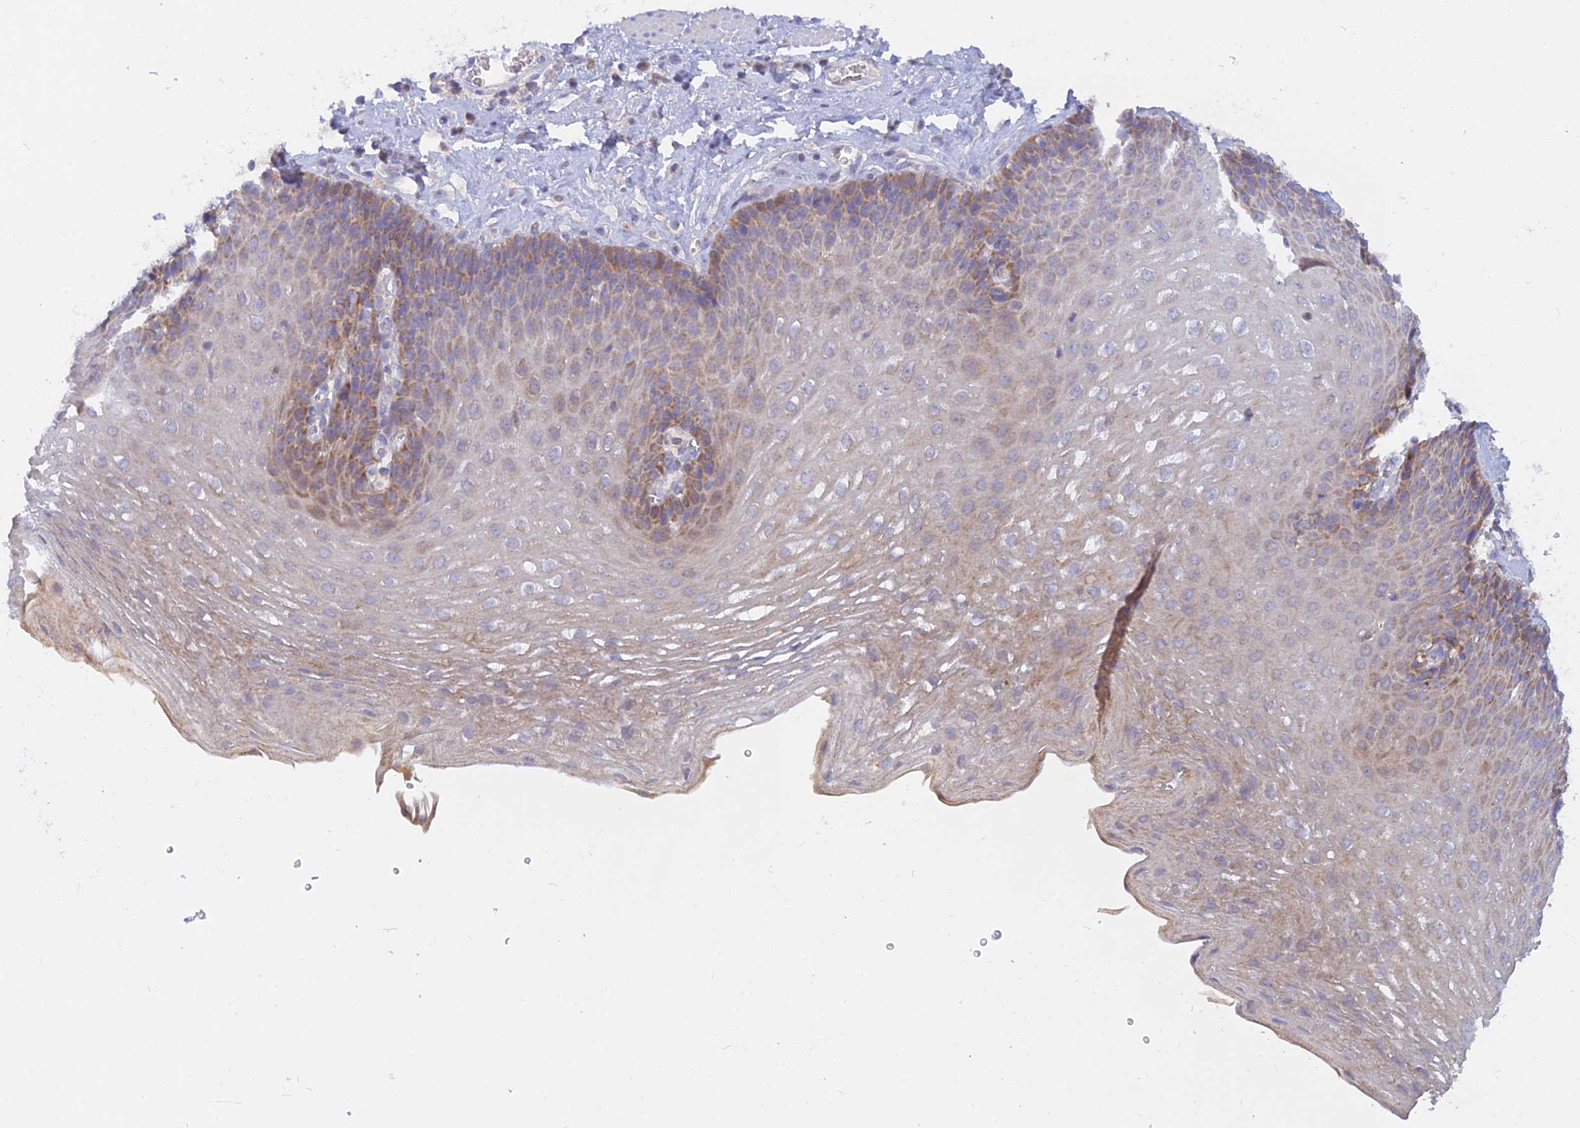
{"staining": {"intensity": "moderate", "quantity": "<25%", "location": "cytoplasmic/membranous"}, "tissue": "esophagus", "cell_type": "Squamous epithelial cells", "image_type": "normal", "snomed": [{"axis": "morphology", "description": "Normal tissue, NOS"}, {"axis": "topography", "description": "Esophagus"}], "caption": "Immunohistochemical staining of benign esophagus demonstrates <25% levels of moderate cytoplasmic/membranous protein staining in approximately <25% of squamous epithelial cells. The staining was performed using DAB to visualize the protein expression in brown, while the nuclei were stained in blue with hematoxylin (Magnification: 20x).", "gene": "CACNA1B", "patient": {"sex": "female", "age": 66}}